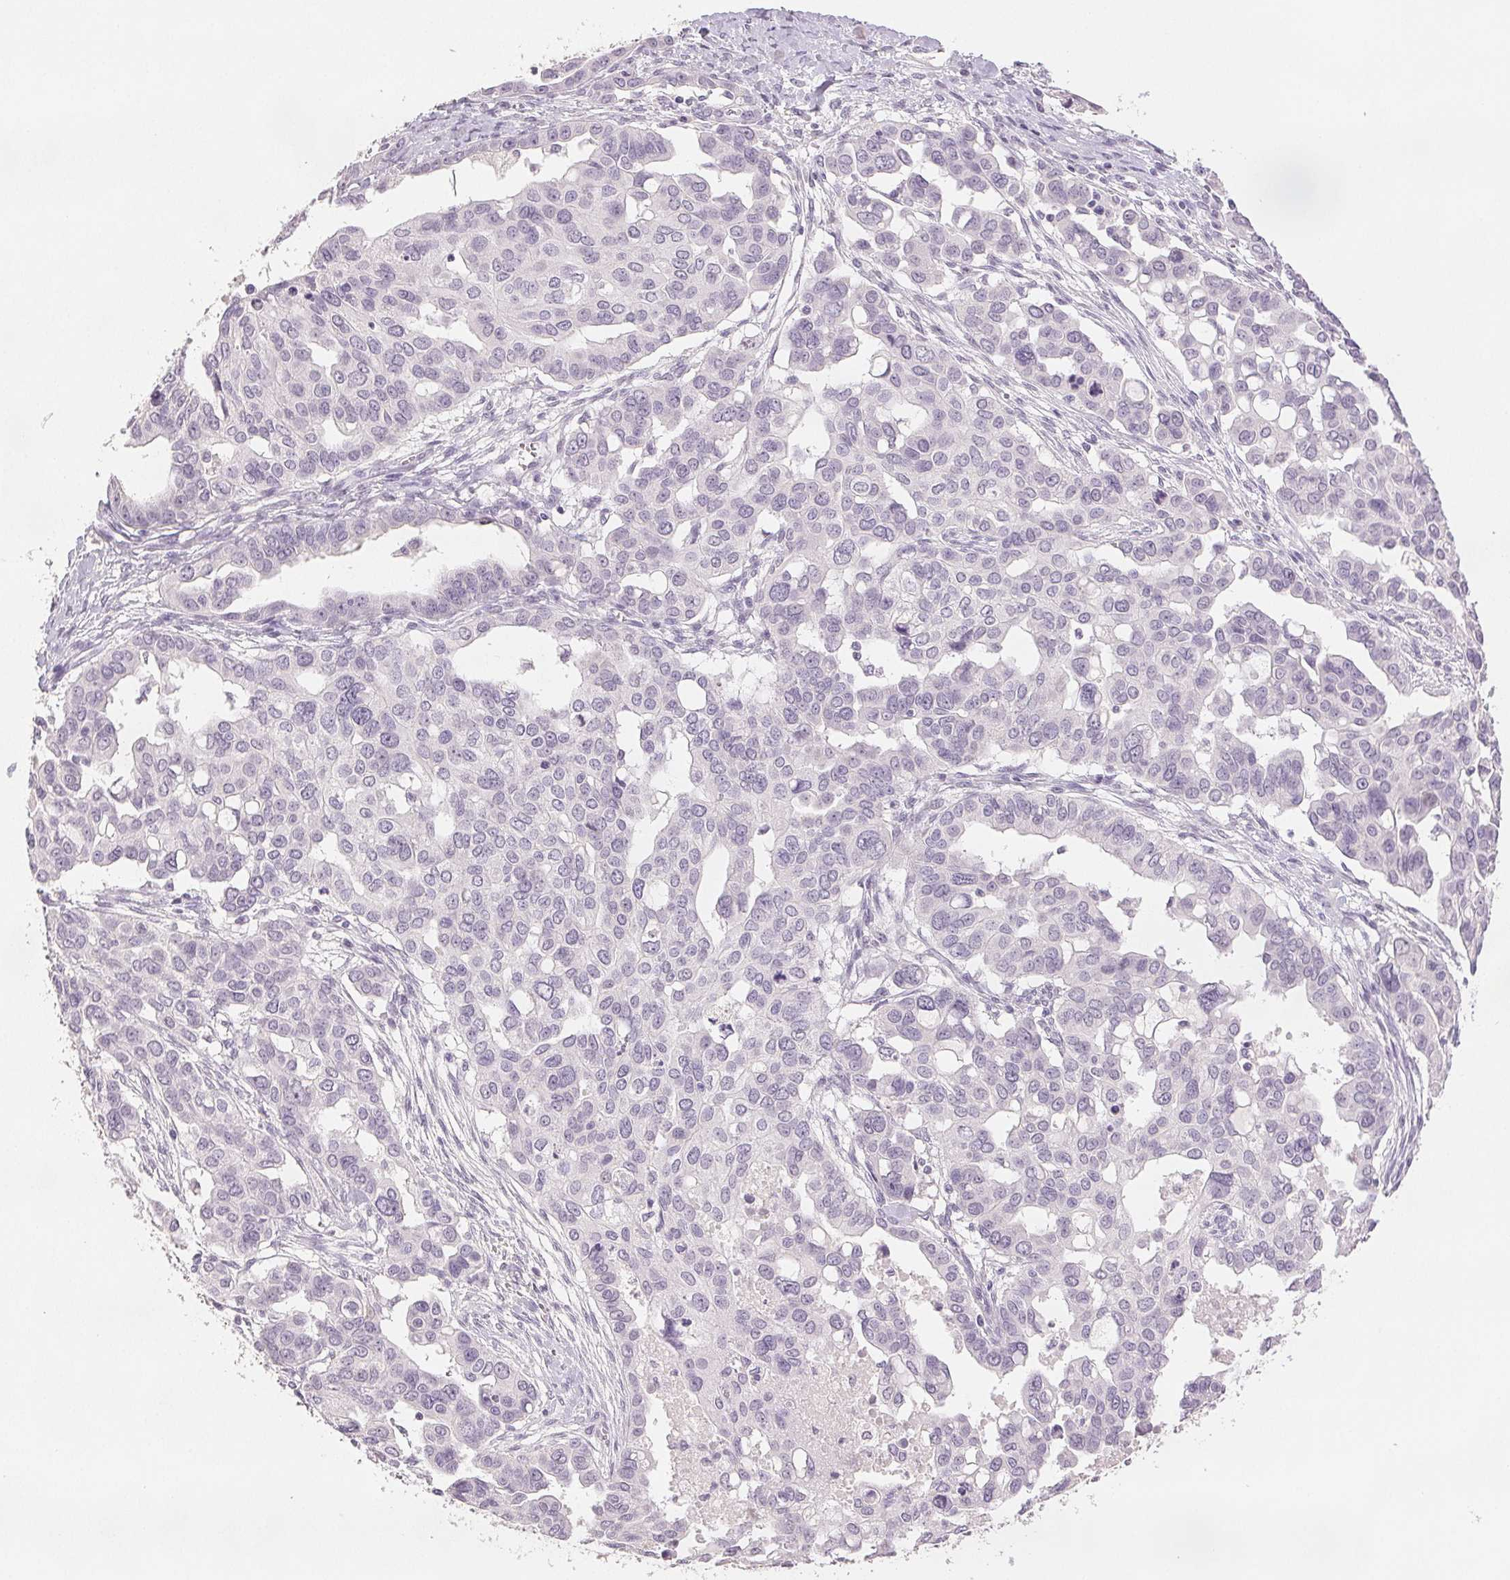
{"staining": {"intensity": "negative", "quantity": "none", "location": "none"}, "tissue": "ovarian cancer", "cell_type": "Tumor cells", "image_type": "cancer", "snomed": [{"axis": "morphology", "description": "Carcinoma, endometroid"}, {"axis": "topography", "description": "Ovary"}], "caption": "Ovarian cancer was stained to show a protein in brown. There is no significant expression in tumor cells.", "gene": "SCGN", "patient": {"sex": "female", "age": 78}}